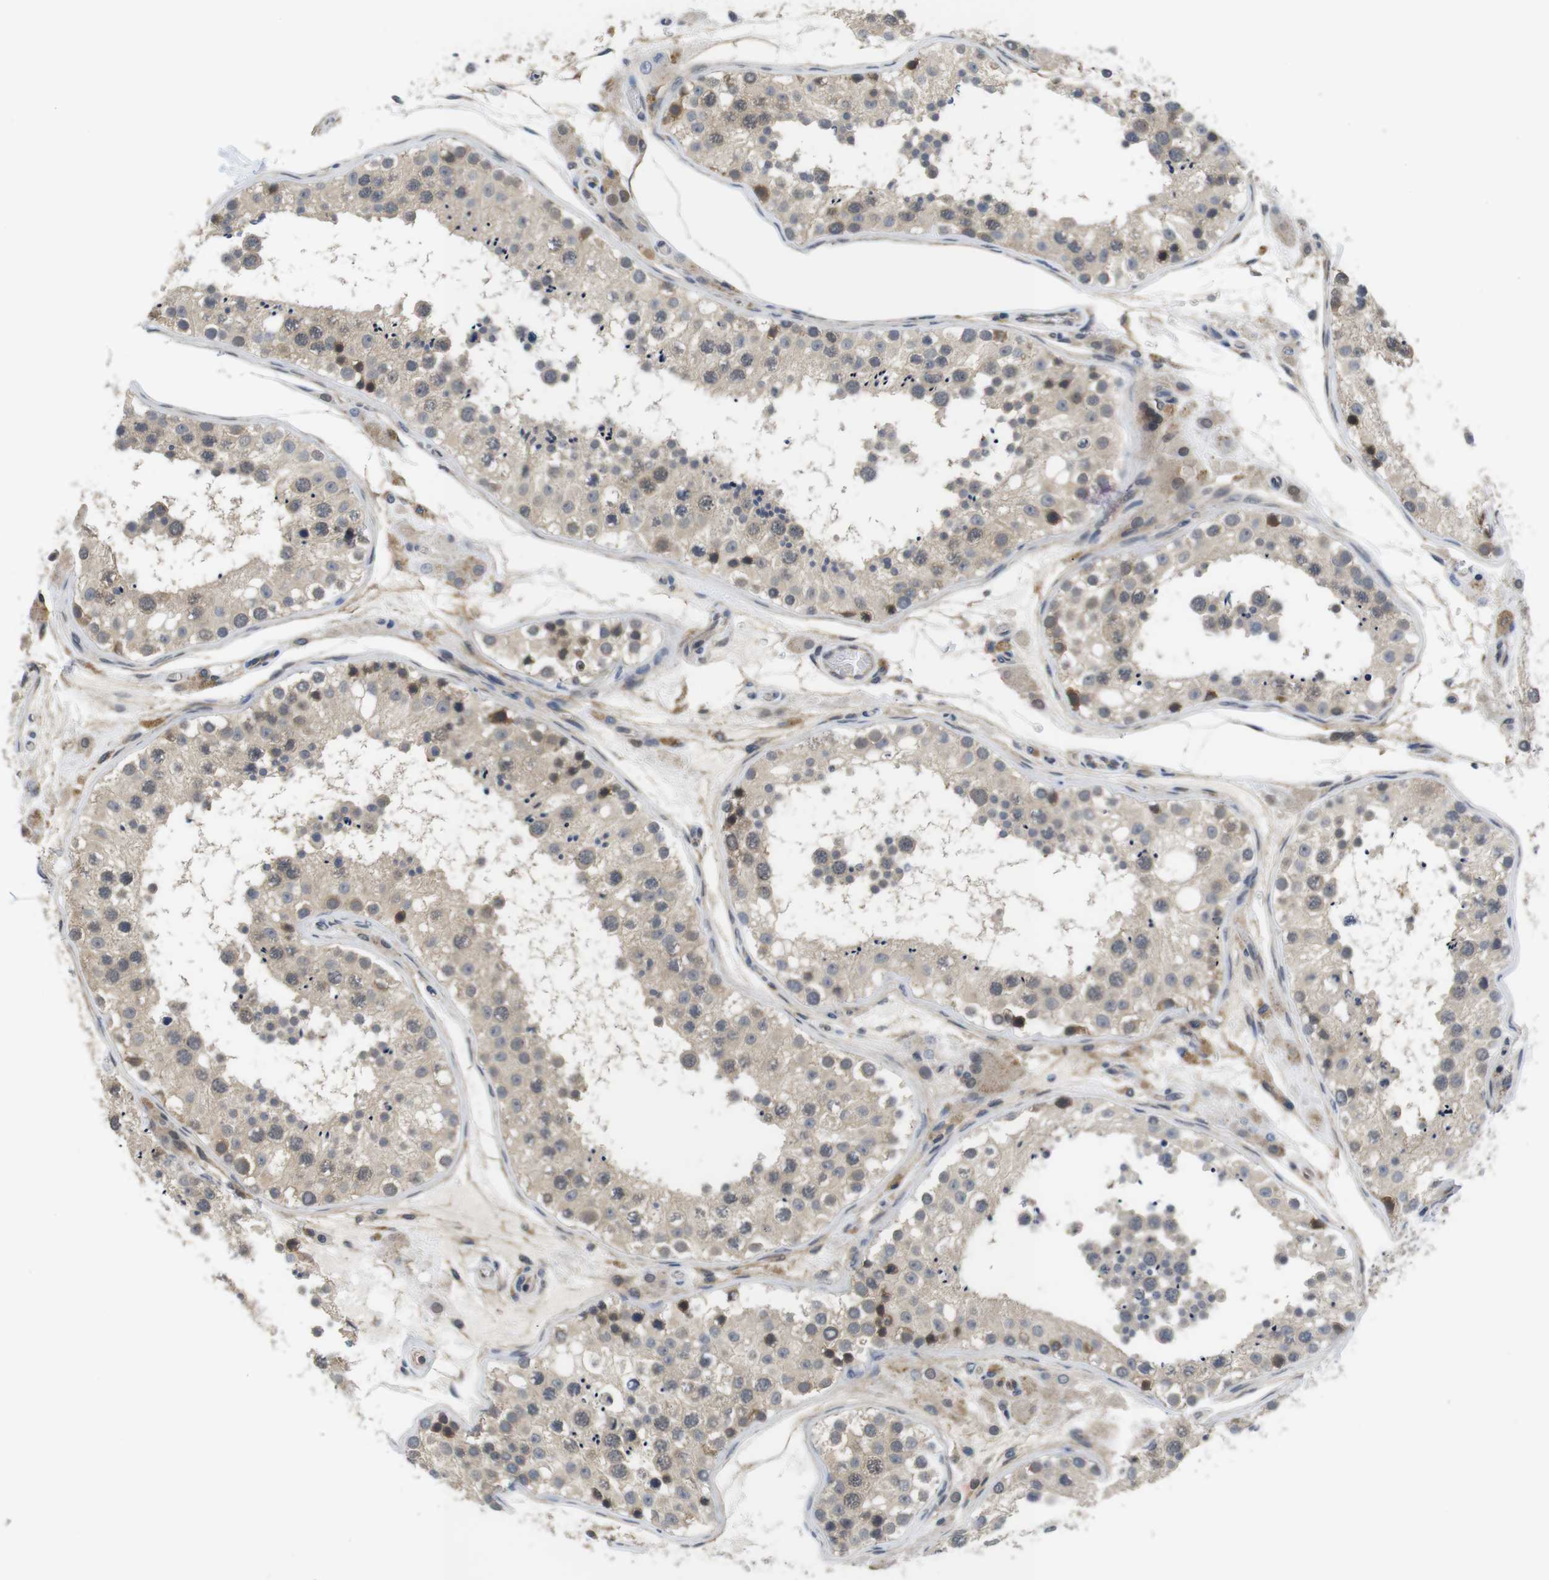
{"staining": {"intensity": "weak", "quantity": ">75%", "location": "cytoplasmic/membranous"}, "tissue": "testis", "cell_type": "Cells in seminiferous ducts", "image_type": "normal", "snomed": [{"axis": "morphology", "description": "Normal tissue, NOS"}, {"axis": "topography", "description": "Testis"}], "caption": "The immunohistochemical stain highlights weak cytoplasmic/membranous staining in cells in seminiferous ducts of benign testis.", "gene": "FADD", "patient": {"sex": "male", "age": 26}}